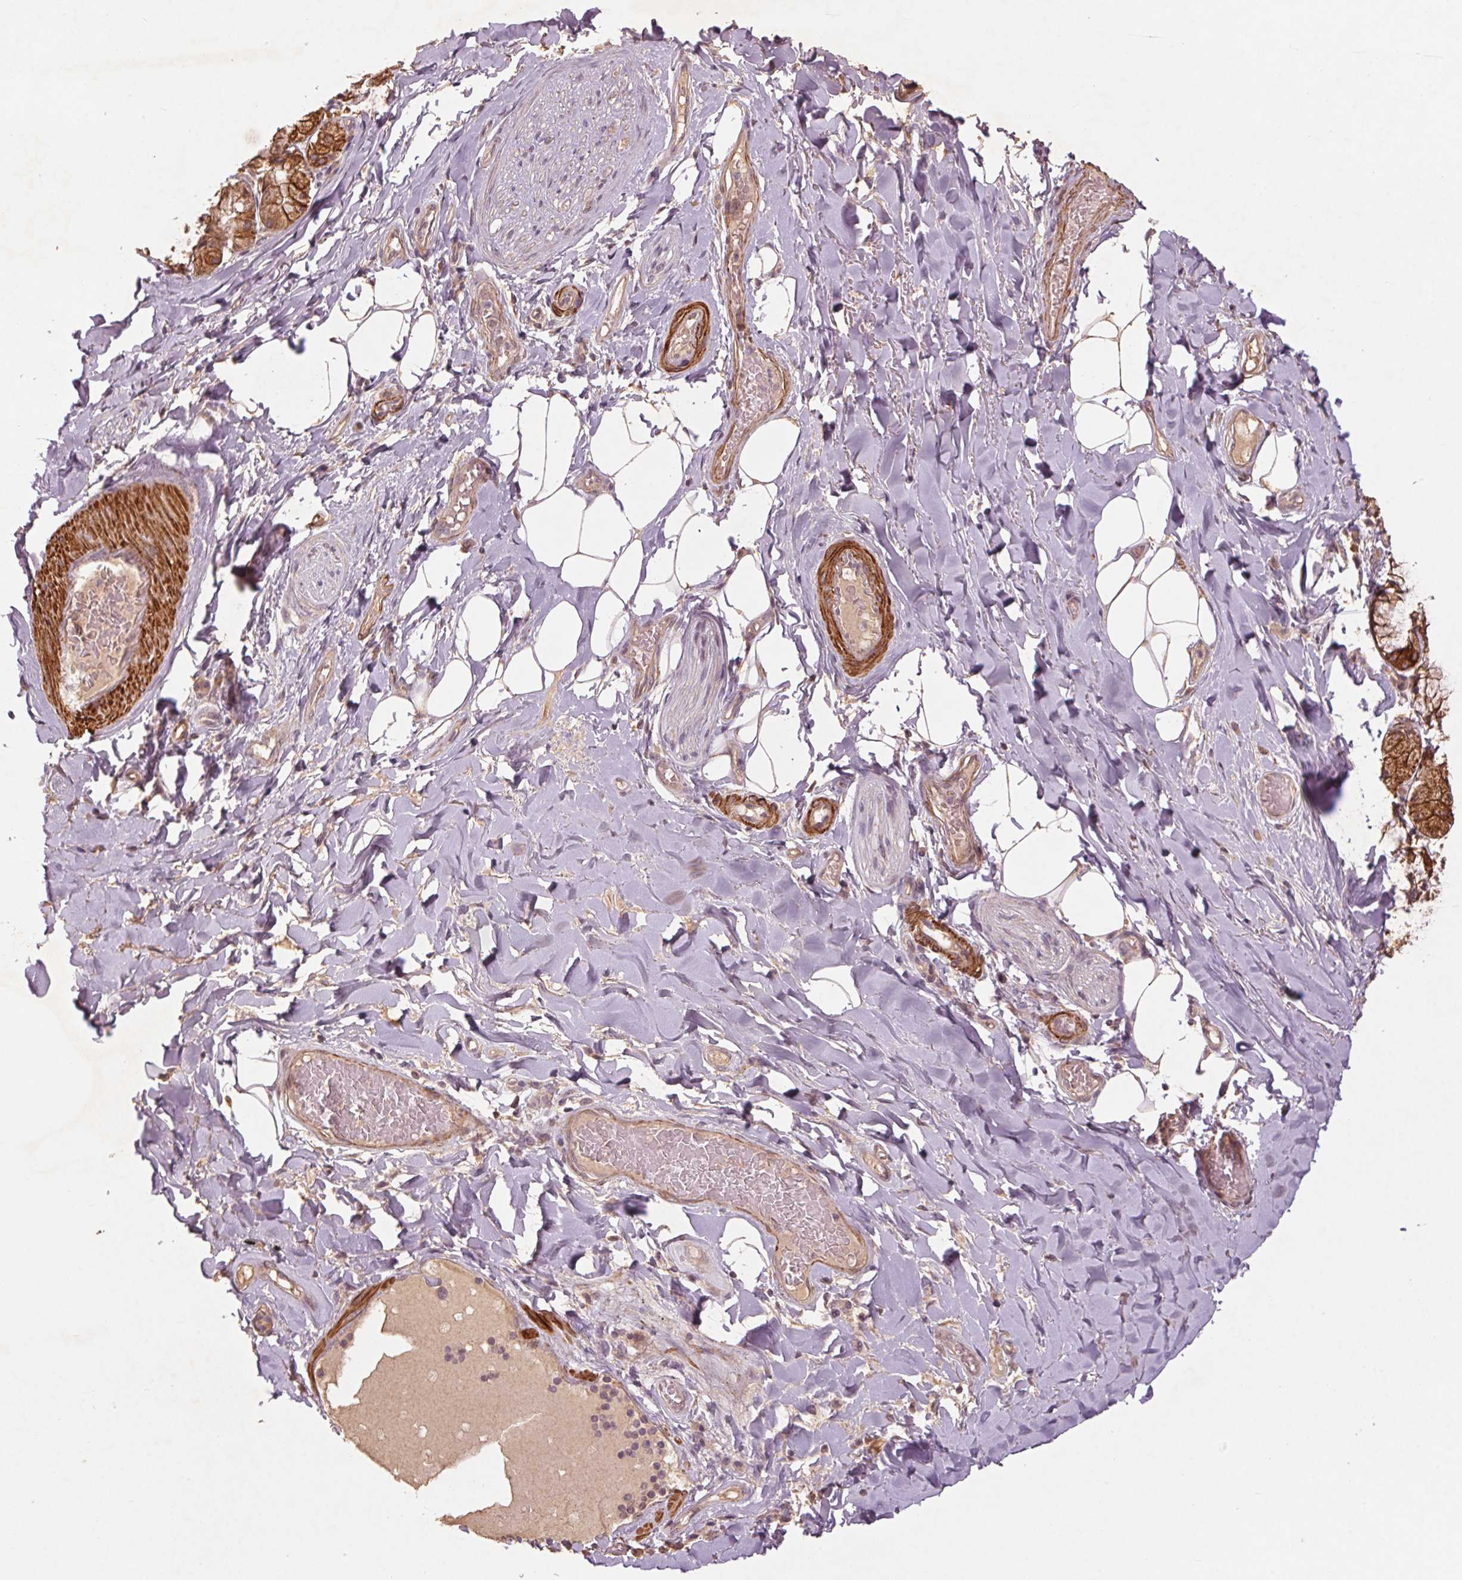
{"staining": {"intensity": "weak", "quantity": ">75%", "location": "cytoplasmic/membranous"}, "tissue": "adipose tissue", "cell_type": "Adipocytes", "image_type": "normal", "snomed": [{"axis": "morphology", "description": "Normal tissue, NOS"}, {"axis": "topography", "description": "Cartilage tissue"}, {"axis": "topography", "description": "Bronchus"}], "caption": "Protein staining of unremarkable adipose tissue reveals weak cytoplasmic/membranous expression in about >75% of adipocytes. The staining is performed using DAB (3,3'-diaminobenzidine) brown chromogen to label protein expression. The nuclei are counter-stained blue using hematoxylin.", "gene": "SMLR1", "patient": {"sex": "male", "age": 64}}